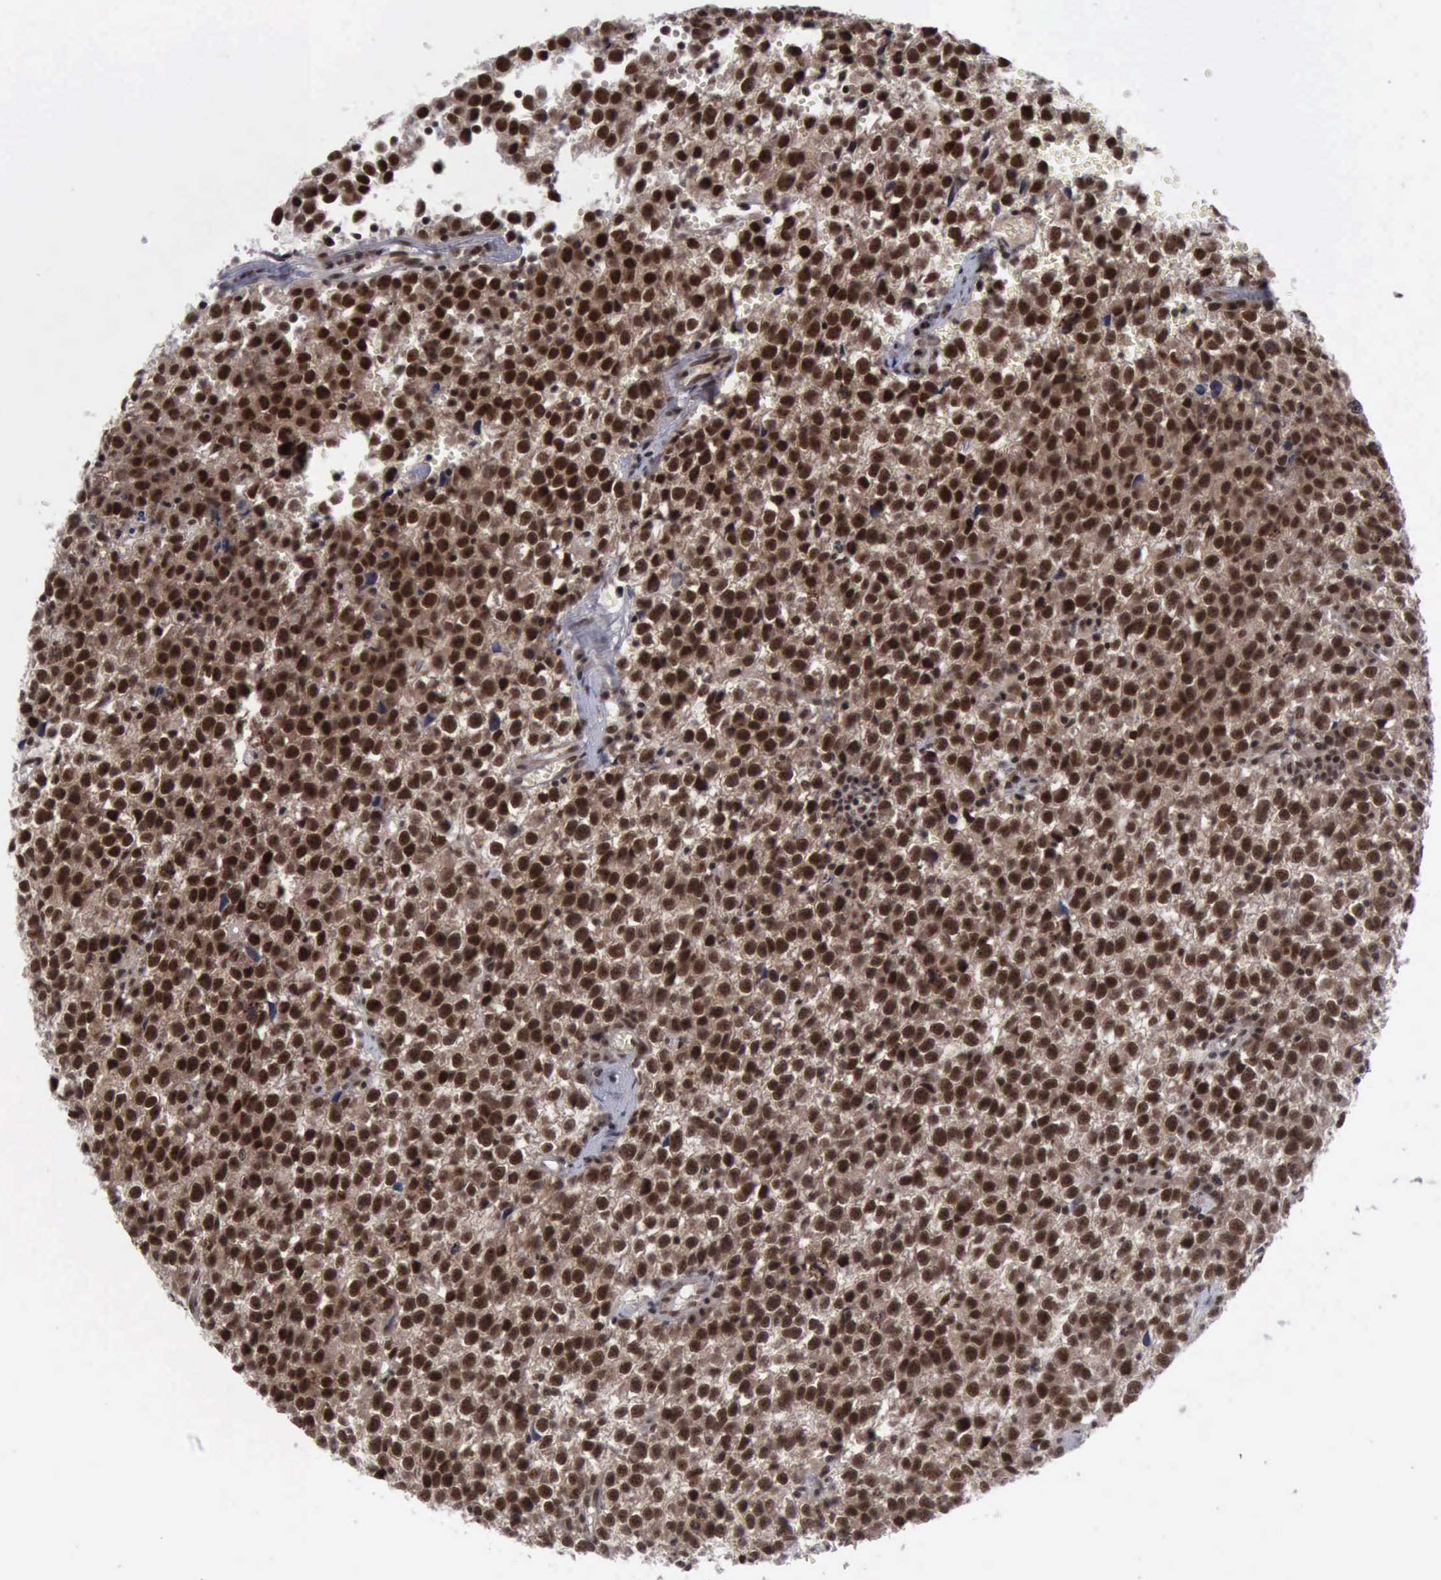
{"staining": {"intensity": "strong", "quantity": ">75%", "location": "cytoplasmic/membranous,nuclear"}, "tissue": "testis cancer", "cell_type": "Tumor cells", "image_type": "cancer", "snomed": [{"axis": "morphology", "description": "Seminoma, NOS"}, {"axis": "topography", "description": "Testis"}], "caption": "Testis cancer was stained to show a protein in brown. There is high levels of strong cytoplasmic/membranous and nuclear positivity in approximately >75% of tumor cells. The protein is shown in brown color, while the nuclei are stained blue.", "gene": "ATM", "patient": {"sex": "male", "age": 35}}